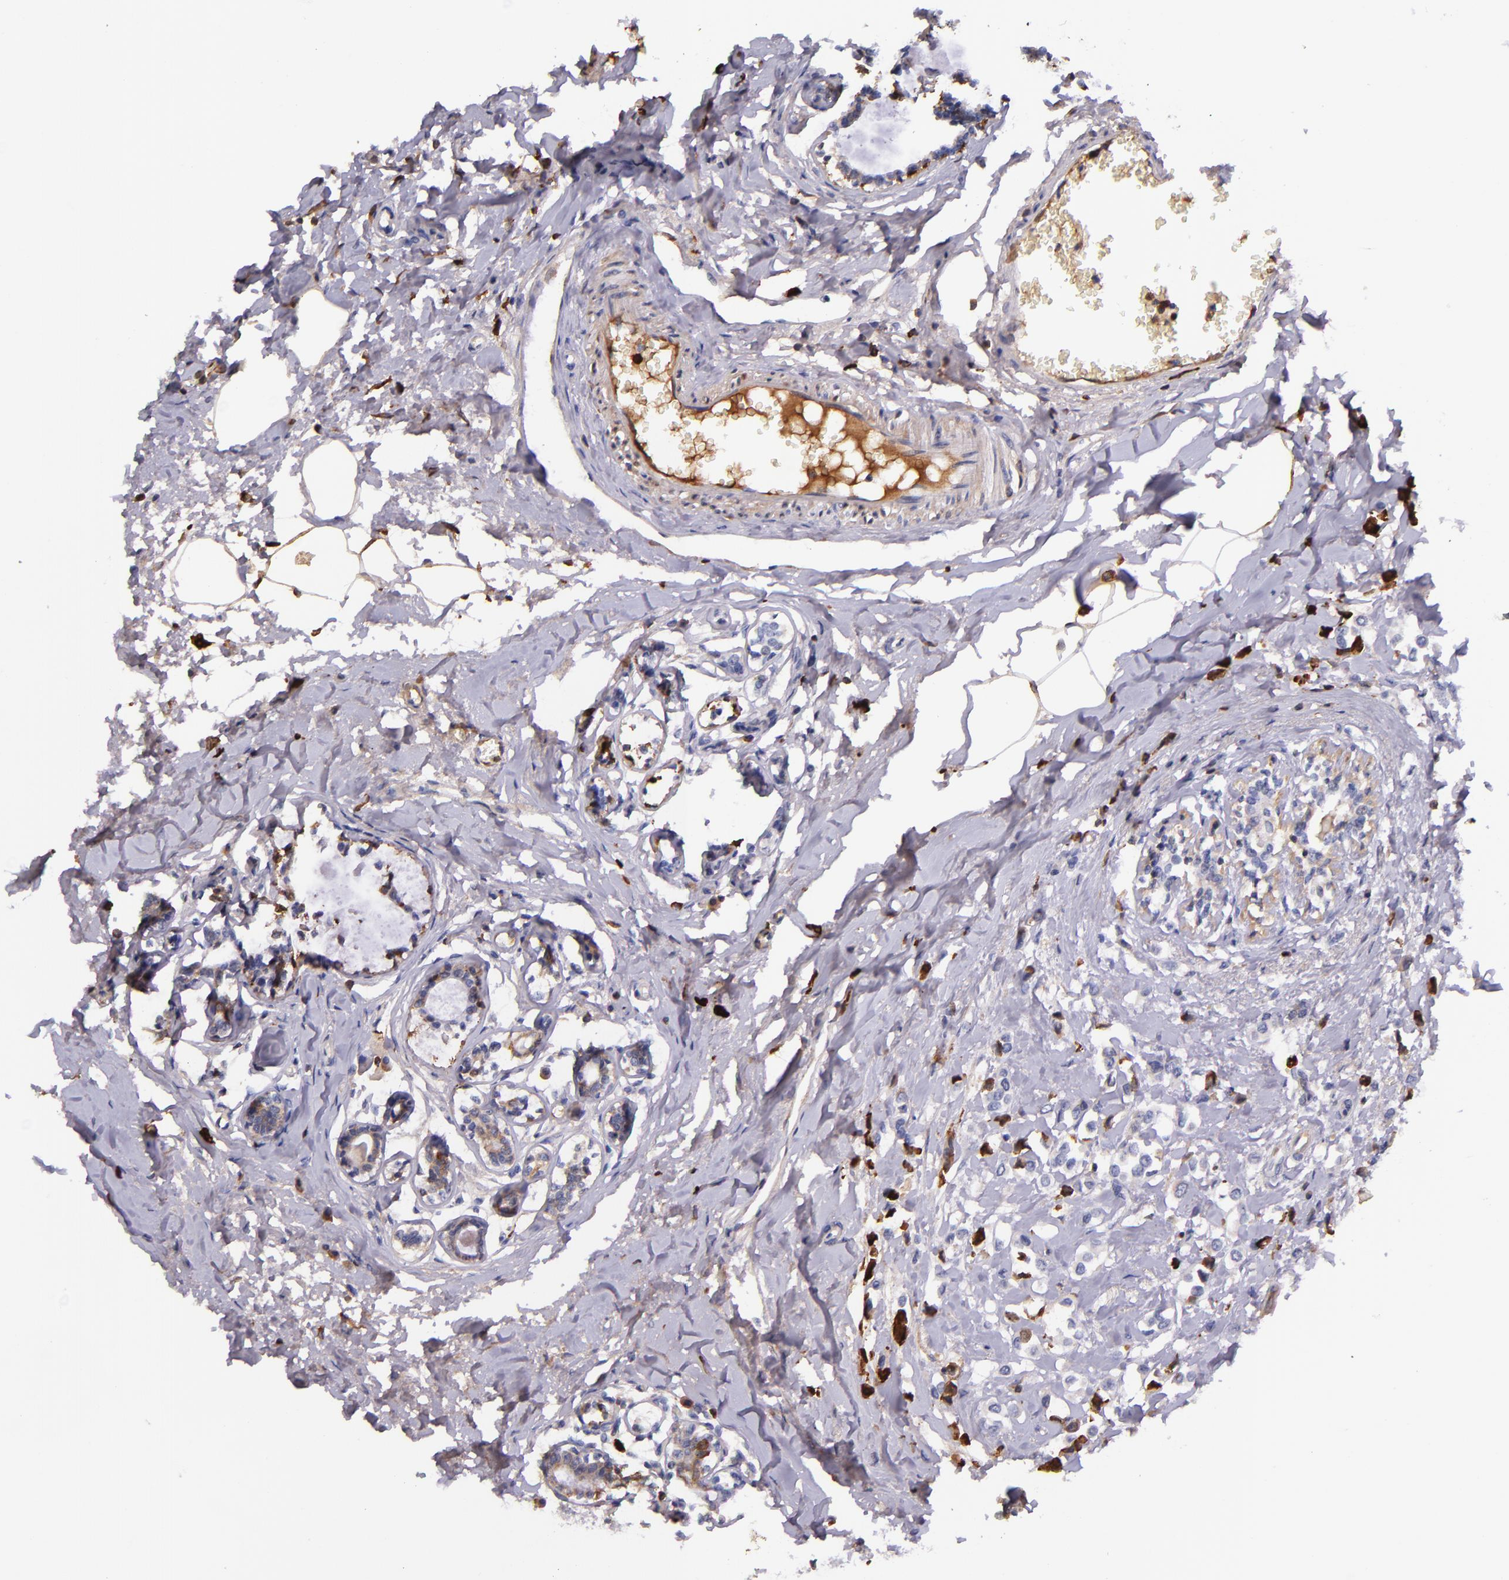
{"staining": {"intensity": "negative", "quantity": "none", "location": "none"}, "tissue": "breast cancer", "cell_type": "Tumor cells", "image_type": "cancer", "snomed": [{"axis": "morphology", "description": "Lobular carcinoma"}, {"axis": "topography", "description": "Breast"}], "caption": "The image shows no significant positivity in tumor cells of breast cancer (lobular carcinoma).", "gene": "KNG1", "patient": {"sex": "female", "age": 51}}